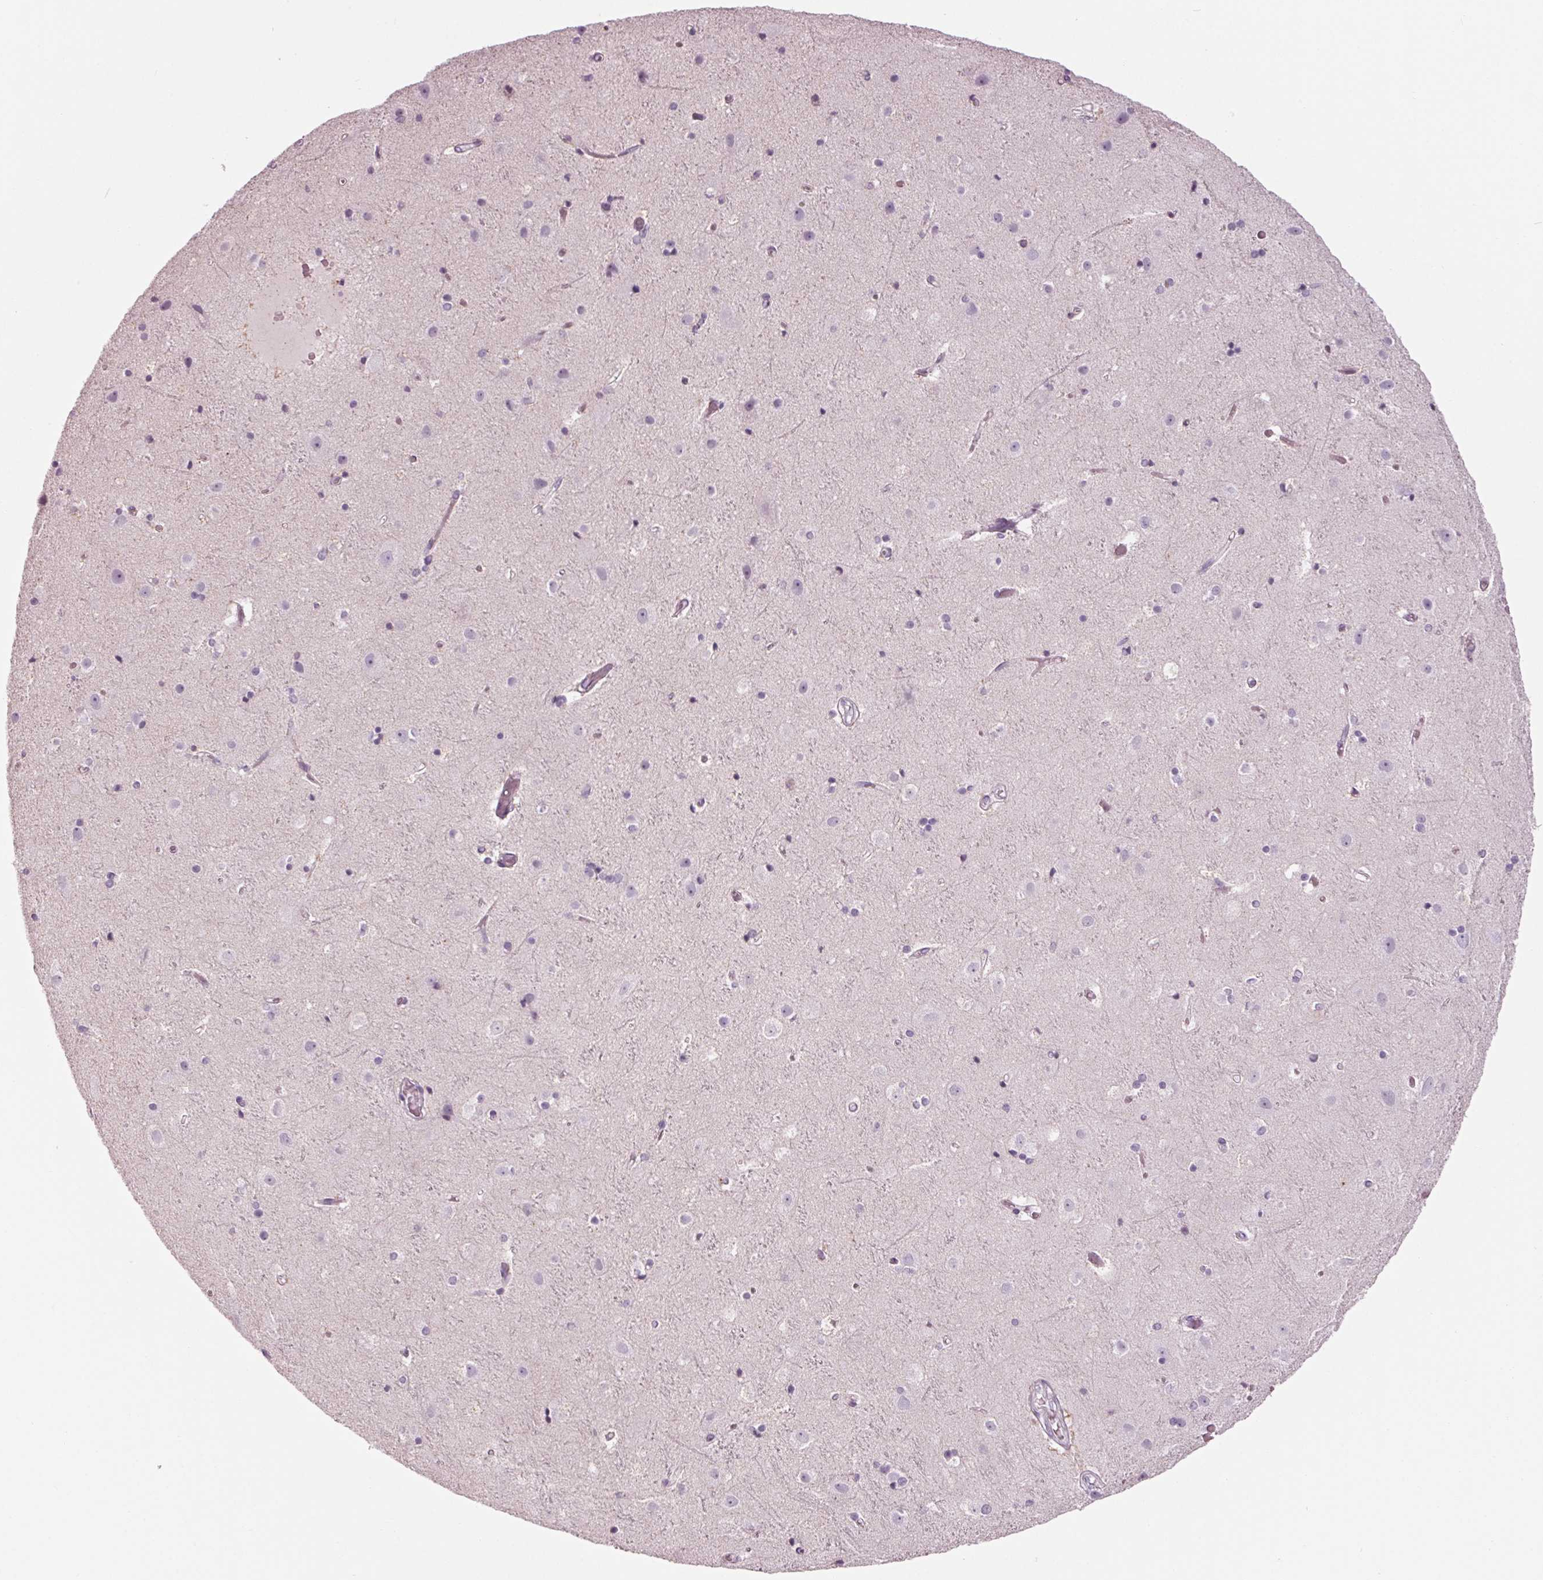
{"staining": {"intensity": "negative", "quantity": "none", "location": "none"}, "tissue": "cerebral cortex", "cell_type": "Endothelial cells", "image_type": "normal", "snomed": [{"axis": "morphology", "description": "Normal tissue, NOS"}, {"axis": "topography", "description": "Cerebral cortex"}], "caption": "Immunohistochemistry photomicrograph of normal cerebral cortex: cerebral cortex stained with DAB demonstrates no significant protein expression in endothelial cells.", "gene": "CYP3A43", "patient": {"sex": "female", "age": 52}}